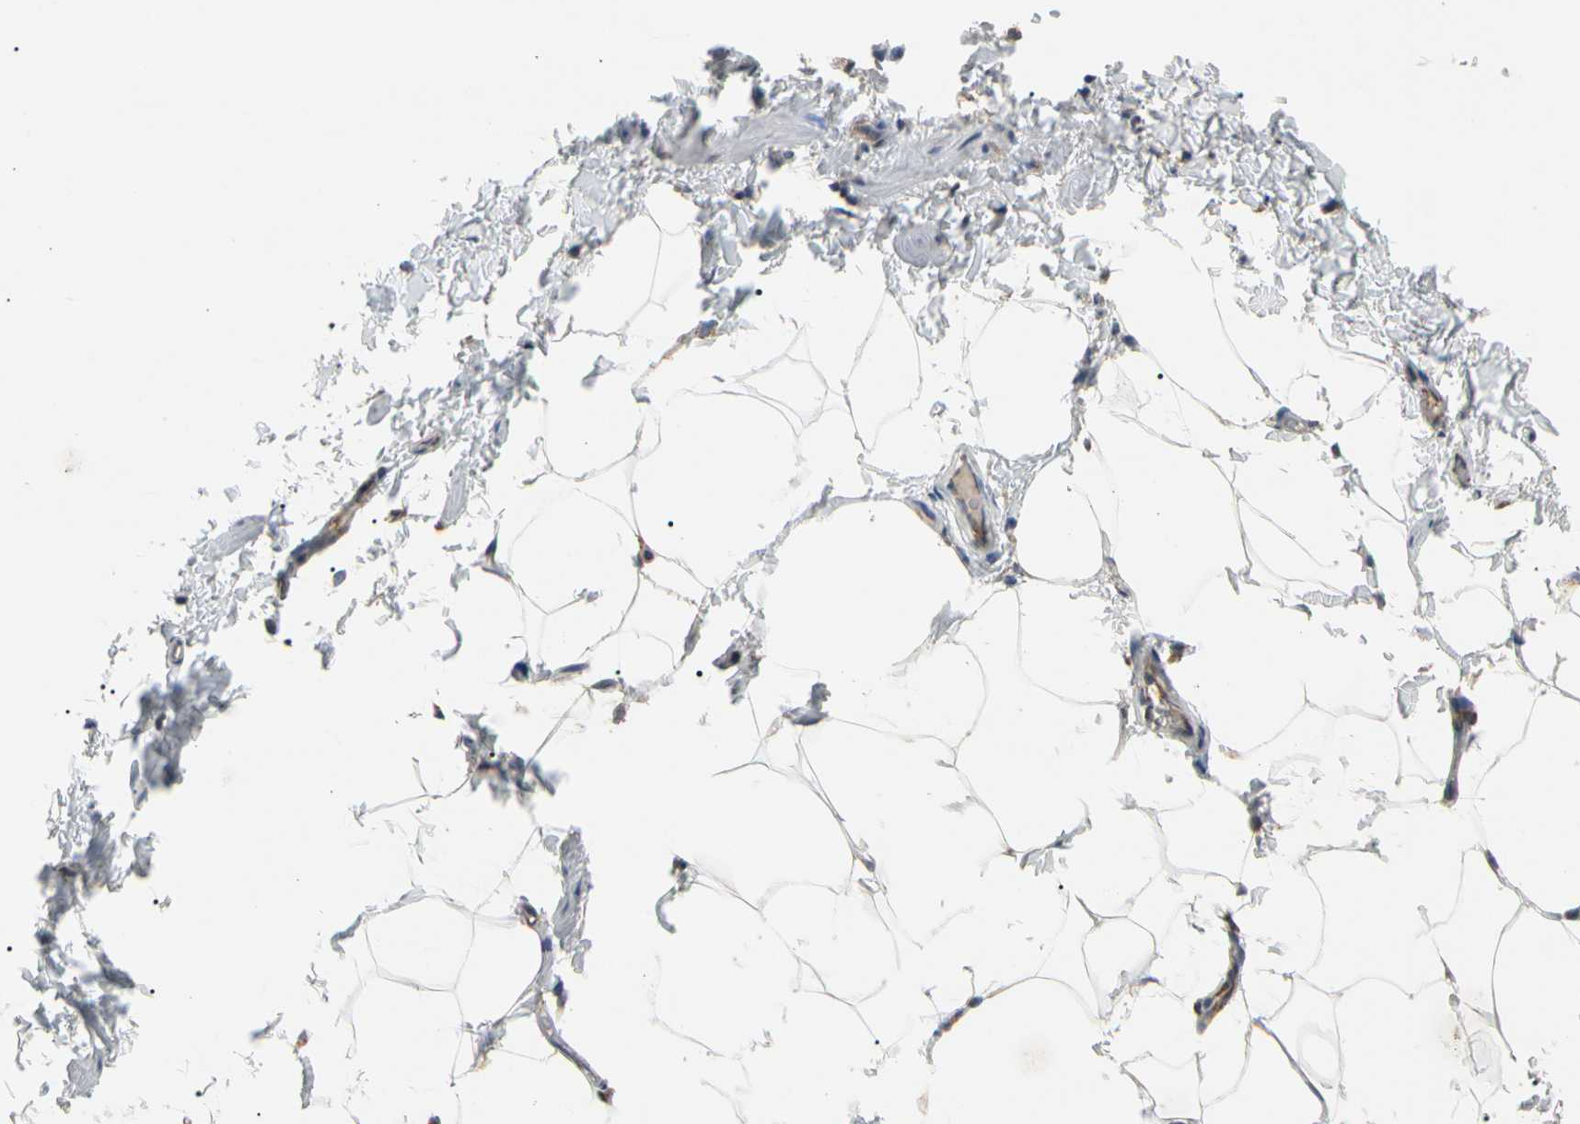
{"staining": {"intensity": "negative", "quantity": "none", "location": "none"}, "tissue": "adipose tissue", "cell_type": "Adipocytes", "image_type": "normal", "snomed": [{"axis": "morphology", "description": "Normal tissue, NOS"}, {"axis": "topography", "description": "Vascular tissue"}], "caption": "Immunohistochemical staining of normal human adipose tissue demonstrates no significant expression in adipocytes.", "gene": "GPD2", "patient": {"sex": "male", "age": 41}}